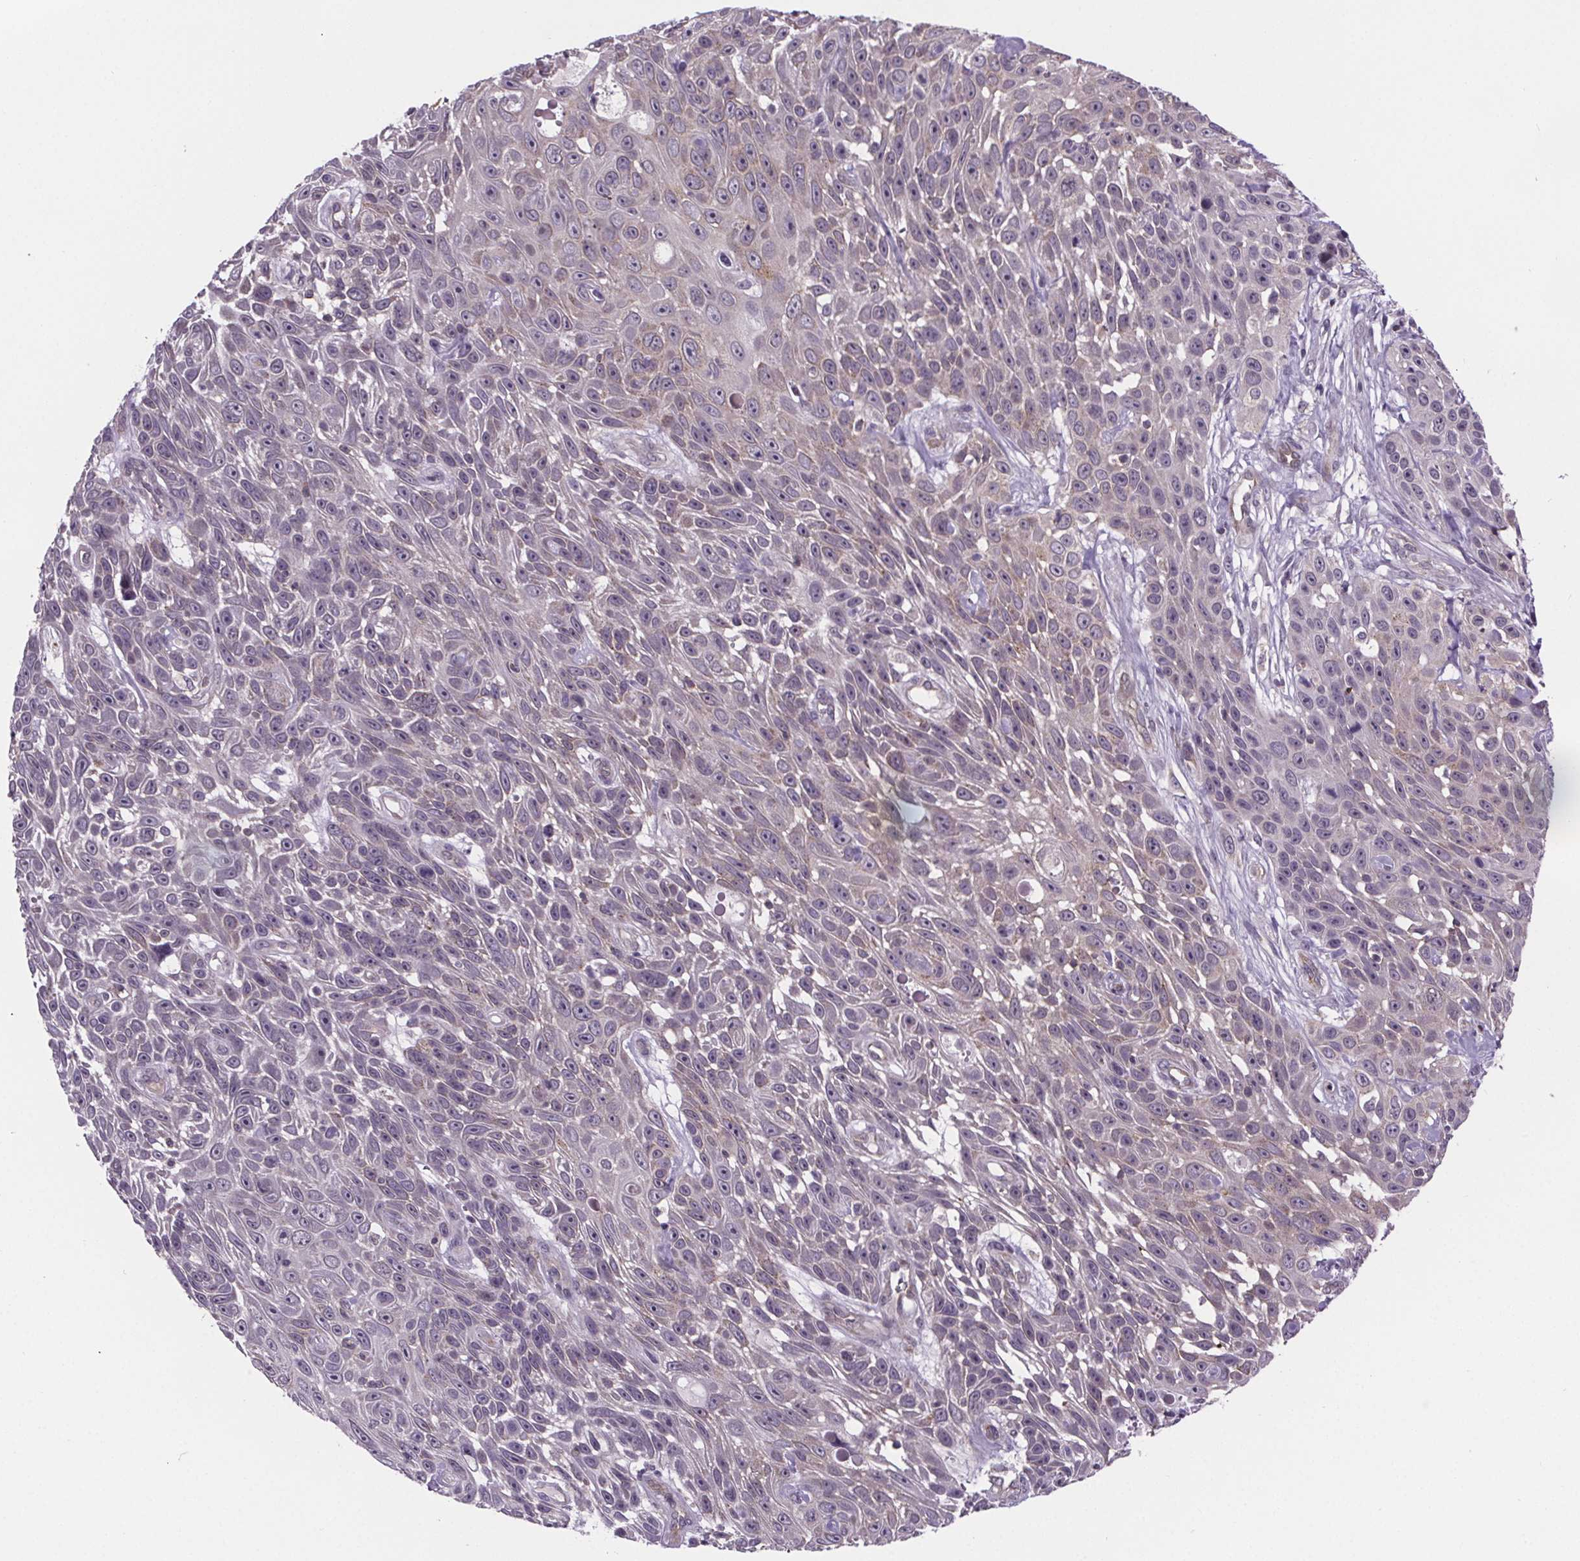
{"staining": {"intensity": "negative", "quantity": "none", "location": "none"}, "tissue": "skin cancer", "cell_type": "Tumor cells", "image_type": "cancer", "snomed": [{"axis": "morphology", "description": "Squamous cell carcinoma, NOS"}, {"axis": "topography", "description": "Skin"}], "caption": "Tumor cells are negative for protein expression in human skin cancer.", "gene": "TTC12", "patient": {"sex": "male", "age": 82}}